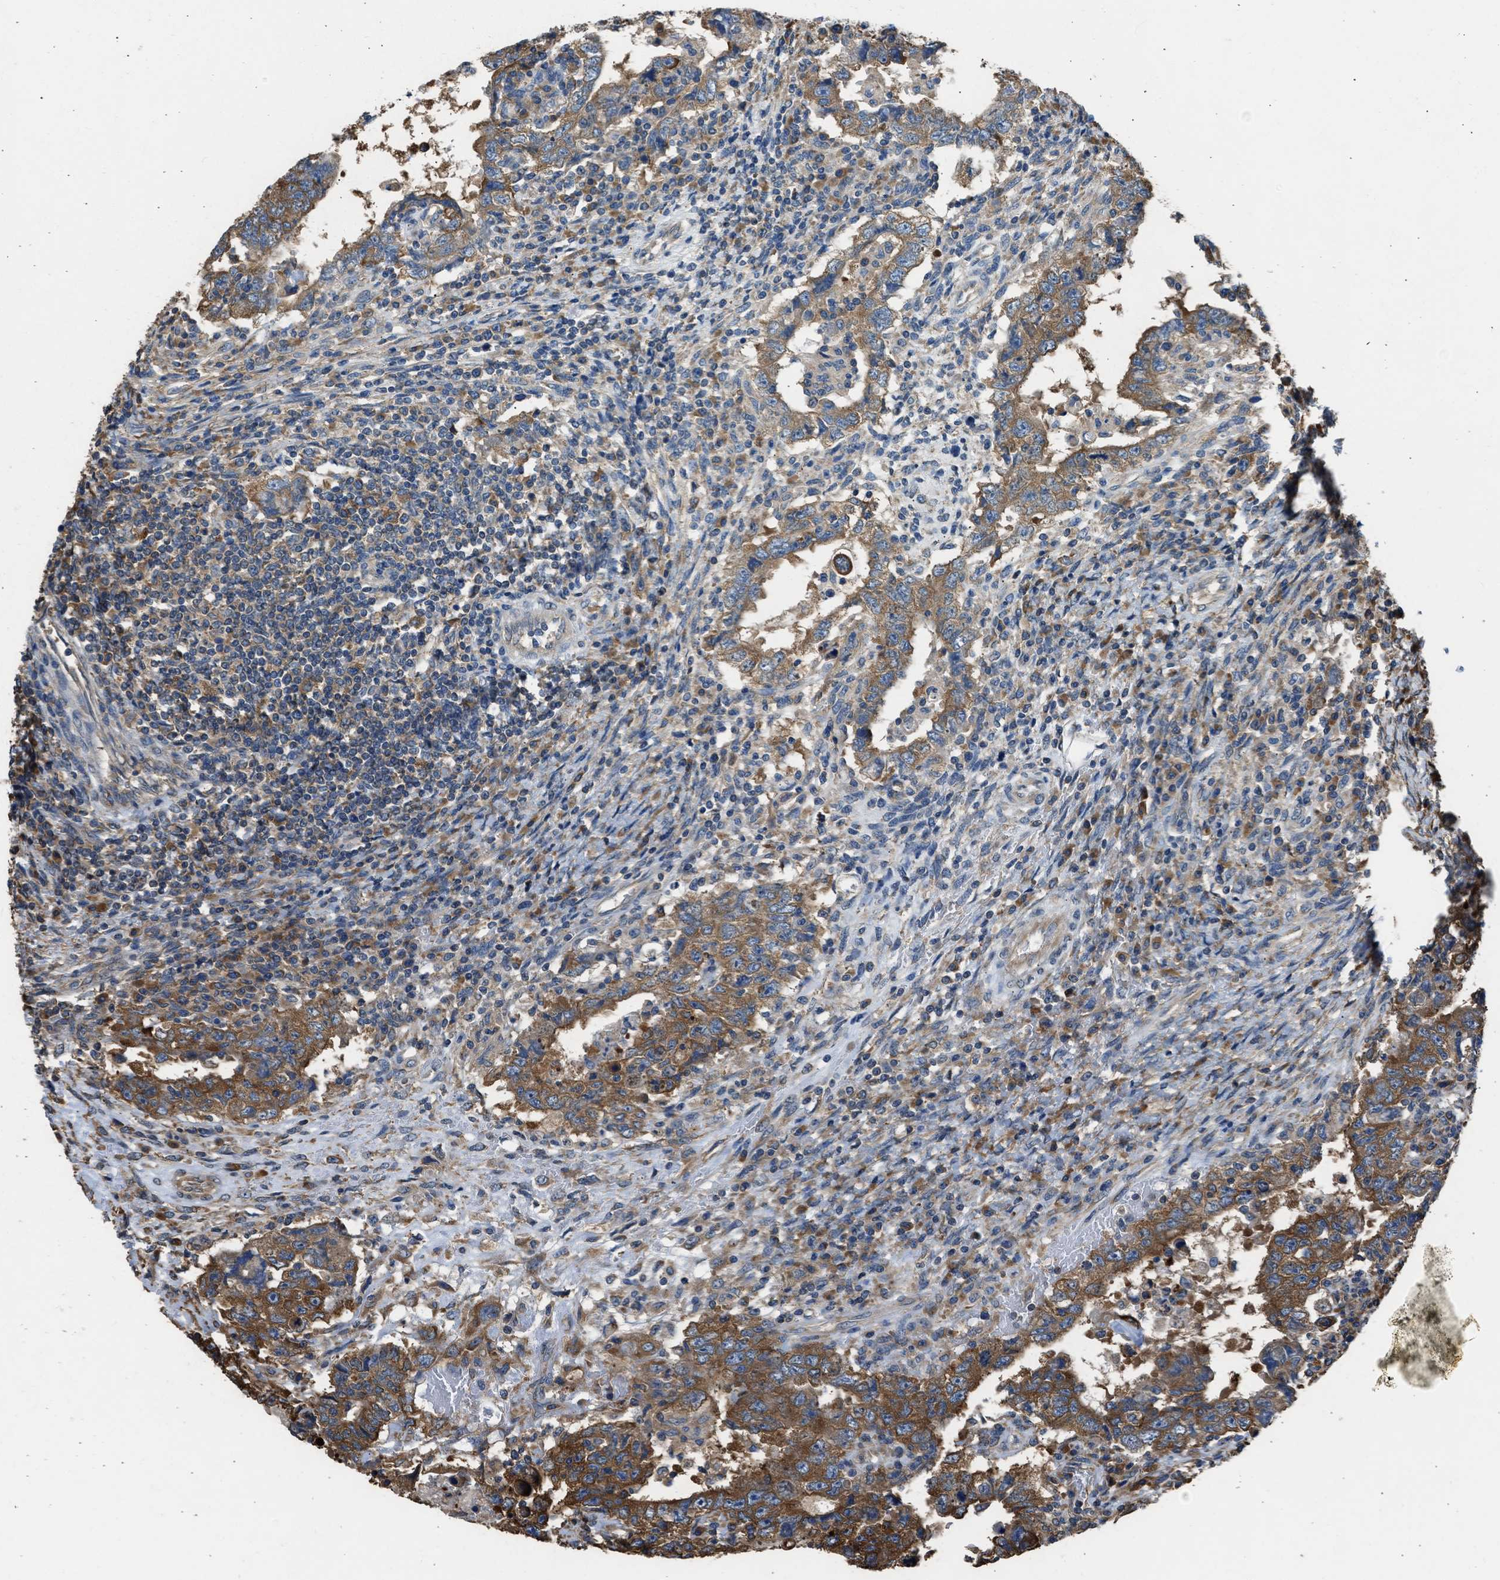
{"staining": {"intensity": "strong", "quantity": ">75%", "location": "cytoplasmic/membranous"}, "tissue": "testis cancer", "cell_type": "Tumor cells", "image_type": "cancer", "snomed": [{"axis": "morphology", "description": "Carcinoma, Embryonal, NOS"}, {"axis": "topography", "description": "Testis"}], "caption": "Immunohistochemistry (IHC) photomicrograph of human testis embryonal carcinoma stained for a protein (brown), which reveals high levels of strong cytoplasmic/membranous staining in approximately >75% of tumor cells.", "gene": "SLC36A4", "patient": {"sex": "male", "age": 26}}